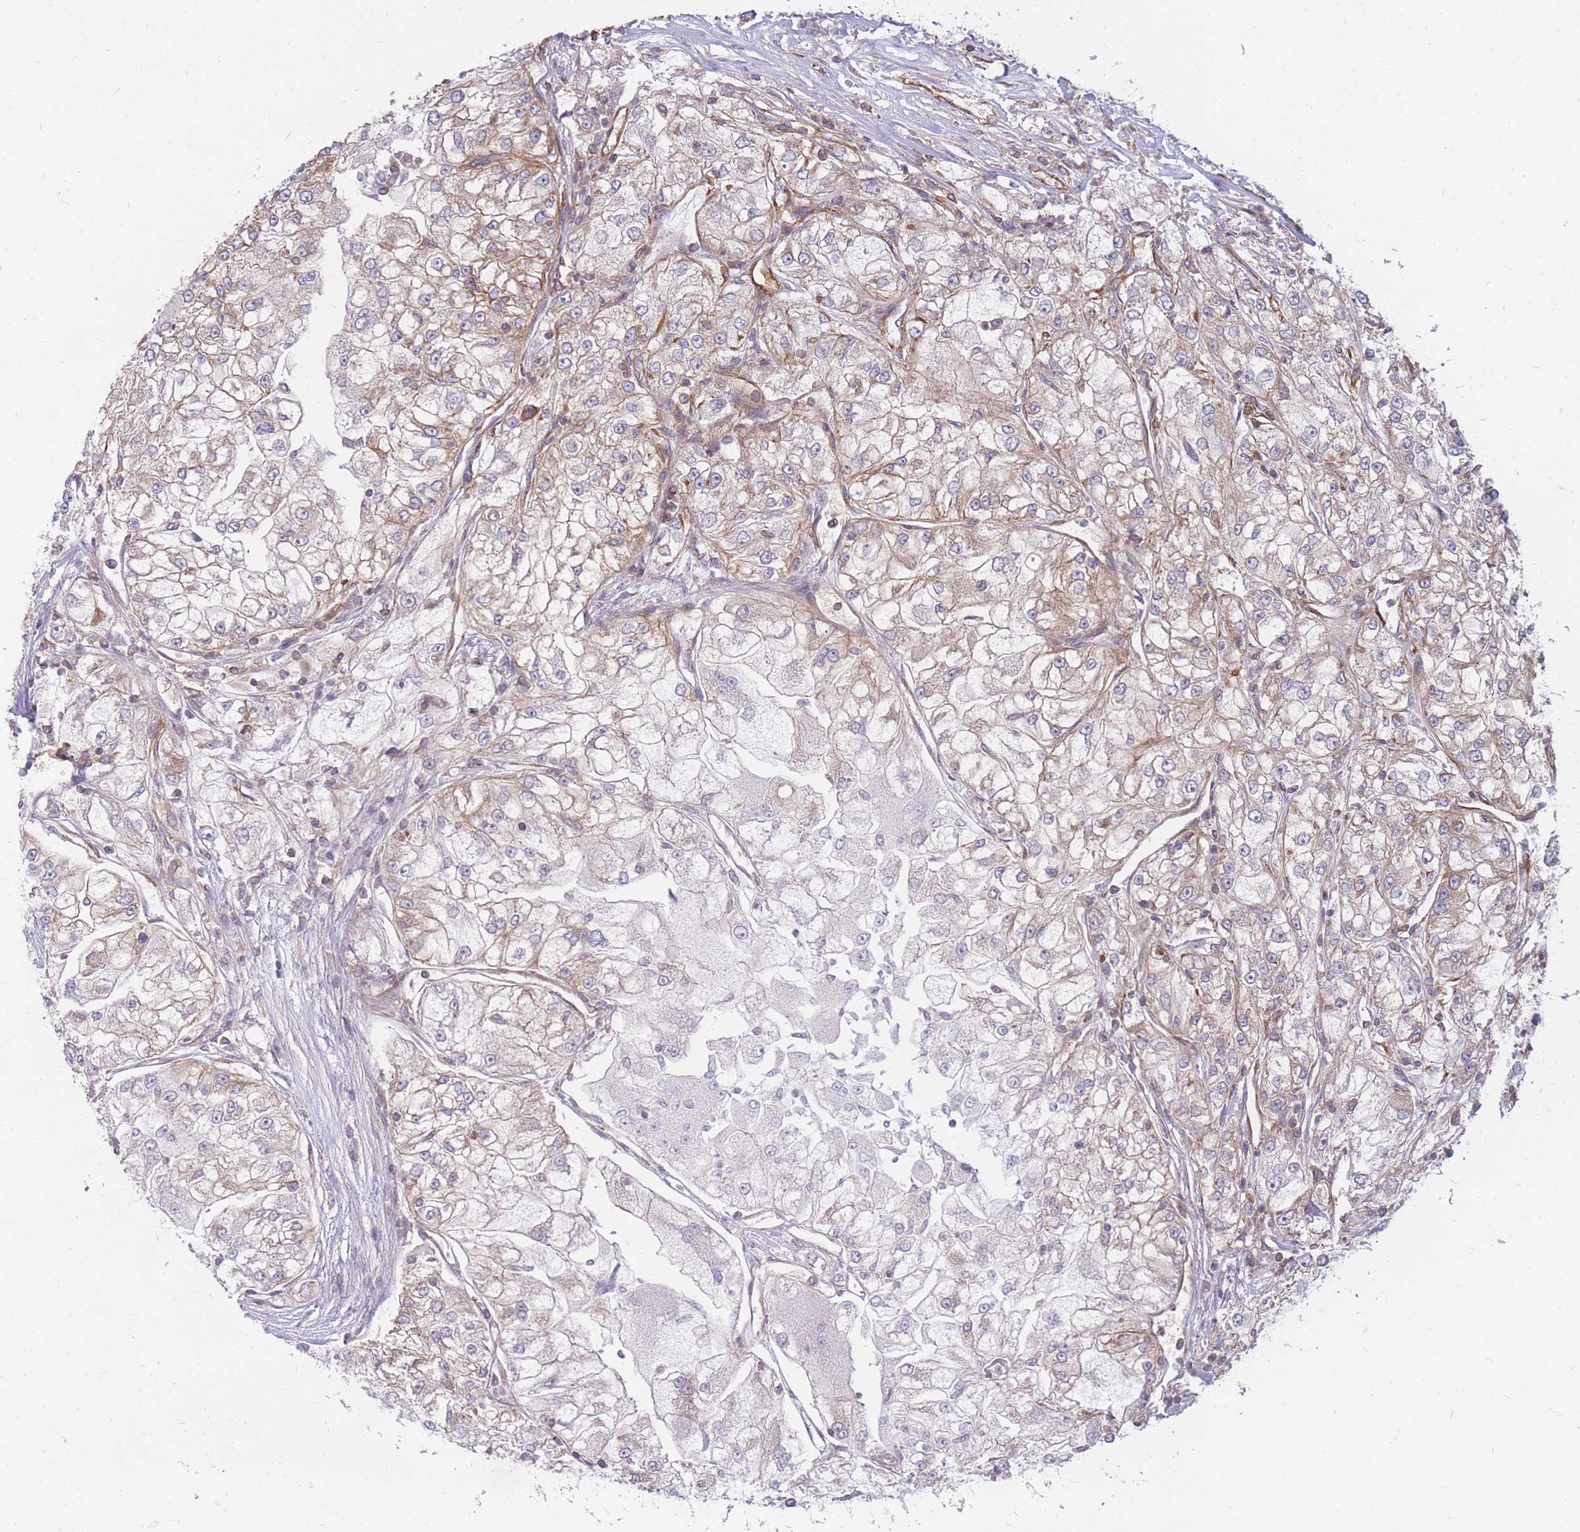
{"staining": {"intensity": "weak", "quantity": "25%-75%", "location": "cytoplasmic/membranous"}, "tissue": "renal cancer", "cell_type": "Tumor cells", "image_type": "cancer", "snomed": [{"axis": "morphology", "description": "Adenocarcinoma, NOS"}, {"axis": "topography", "description": "Kidney"}], "caption": "Immunohistochemistry (IHC) image of neoplastic tissue: human renal cancer (adenocarcinoma) stained using immunohistochemistry reveals low levels of weak protein expression localized specifically in the cytoplasmic/membranous of tumor cells, appearing as a cytoplasmic/membranous brown color.", "gene": "GGA1", "patient": {"sex": "female", "age": 72}}